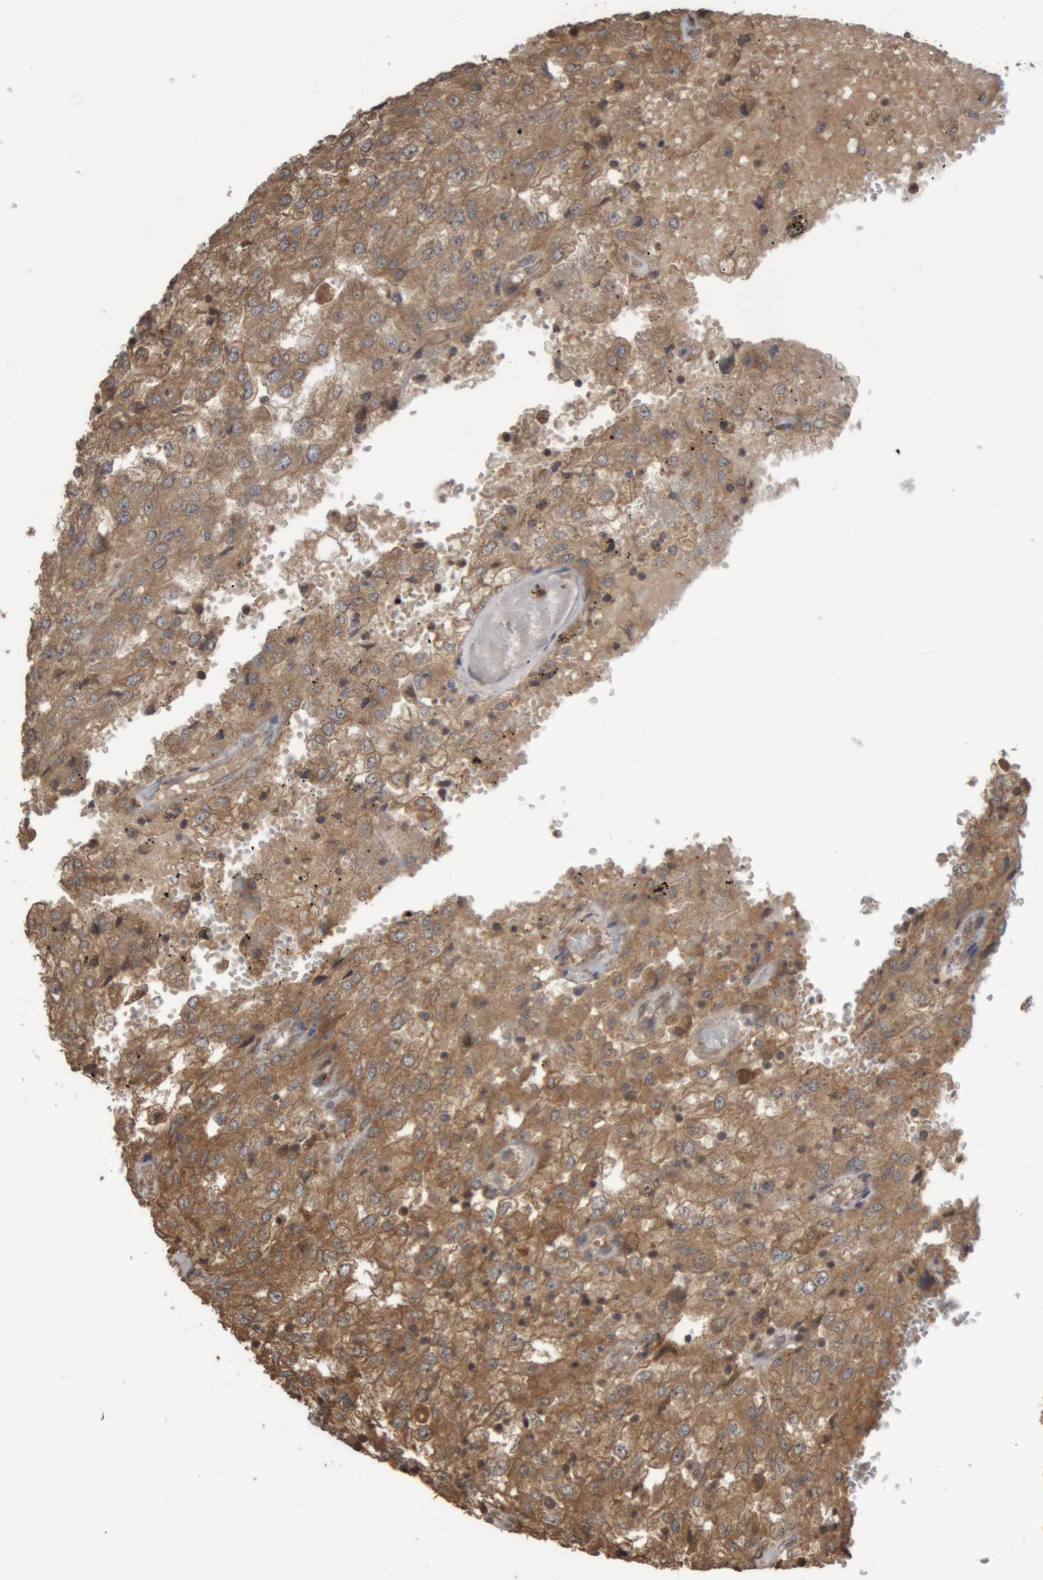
{"staining": {"intensity": "moderate", "quantity": ">75%", "location": "cytoplasmic/membranous"}, "tissue": "renal cancer", "cell_type": "Tumor cells", "image_type": "cancer", "snomed": [{"axis": "morphology", "description": "Adenocarcinoma, NOS"}, {"axis": "topography", "description": "Kidney"}], "caption": "Brown immunohistochemical staining in adenocarcinoma (renal) reveals moderate cytoplasmic/membranous positivity in about >75% of tumor cells. Ihc stains the protein in brown and the nuclei are stained blue.", "gene": "TMED7", "patient": {"sex": "female", "age": 54}}